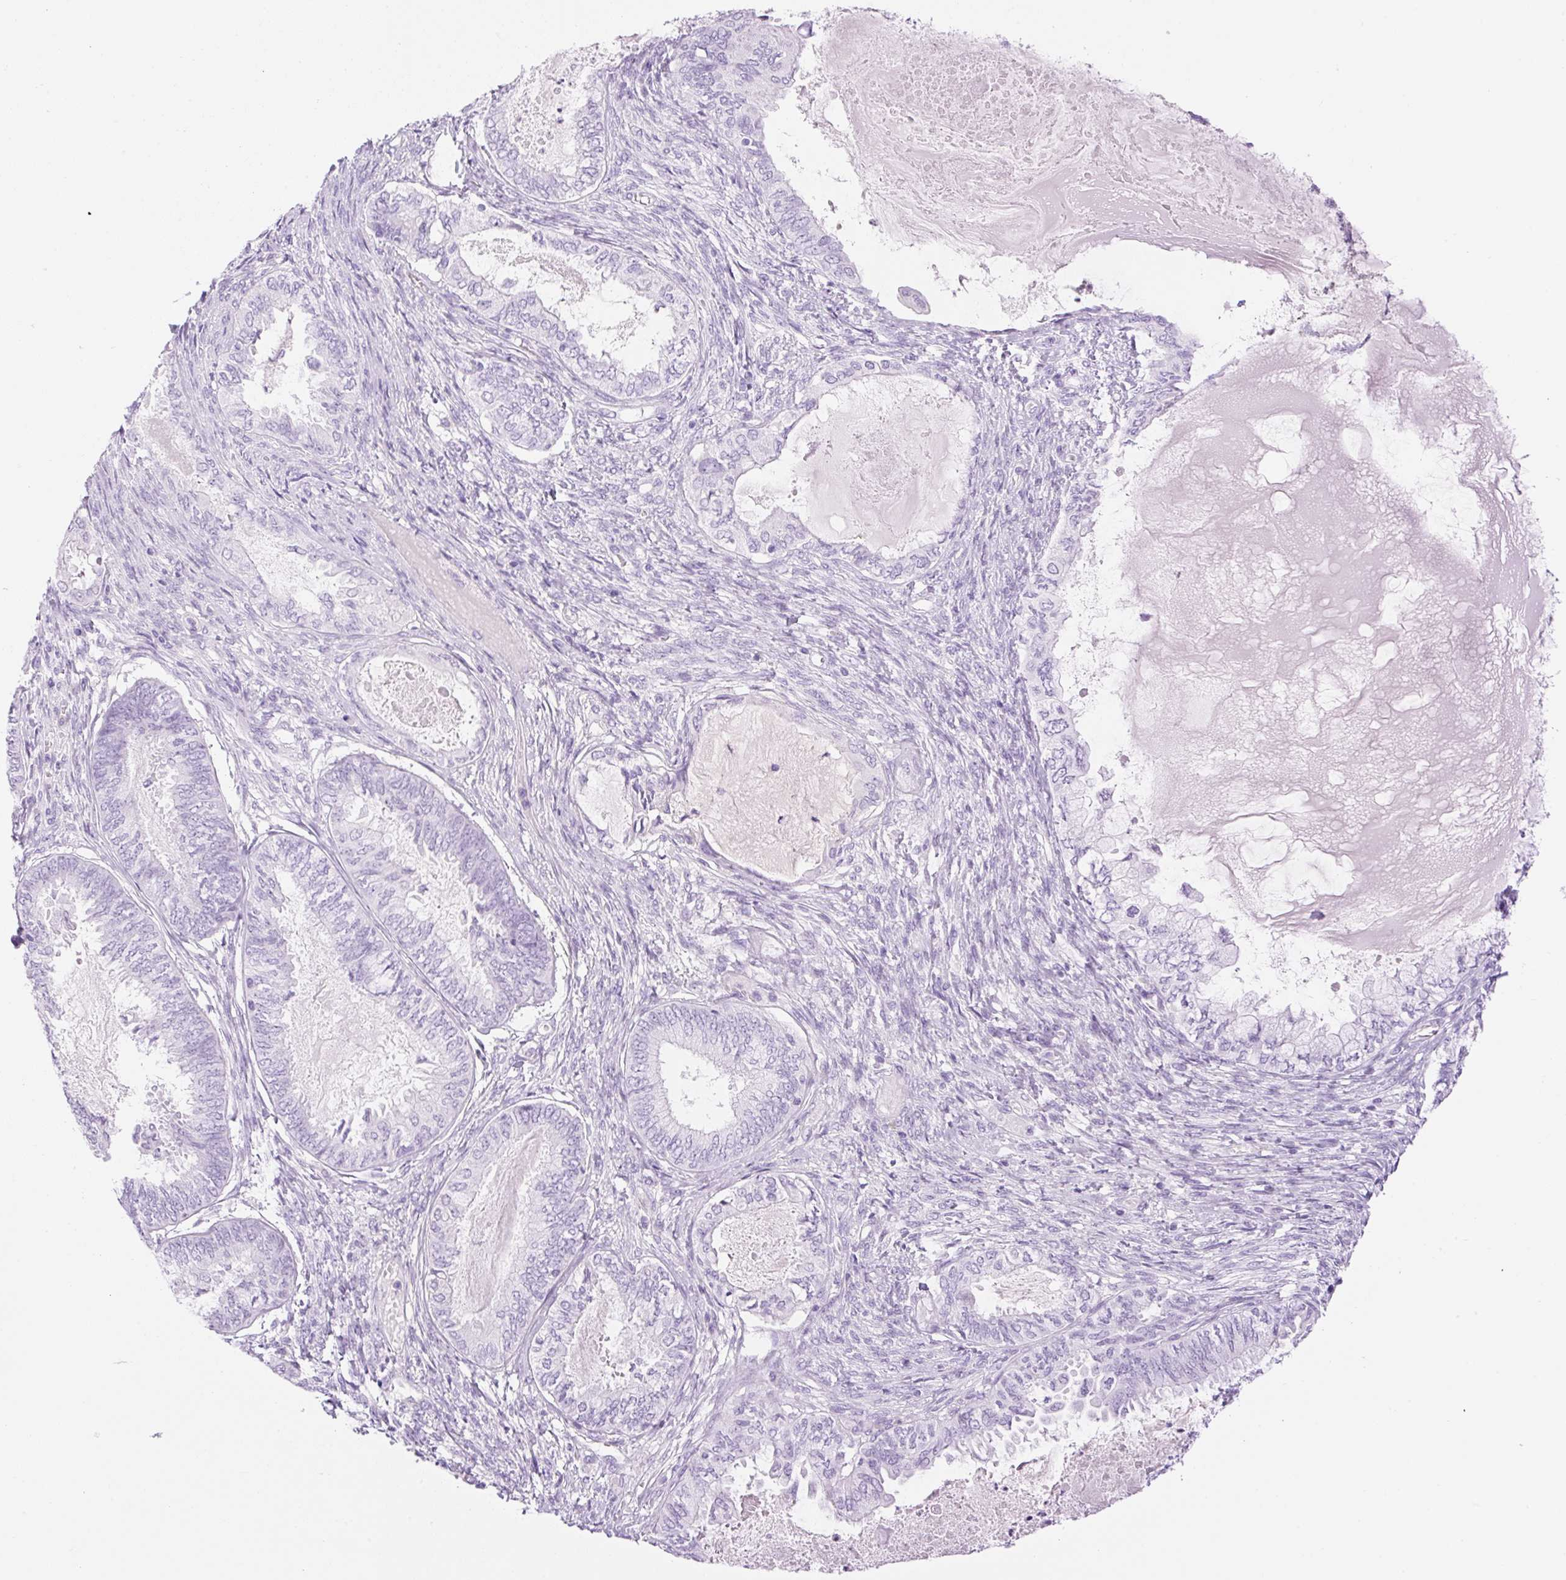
{"staining": {"intensity": "negative", "quantity": "none", "location": "none"}, "tissue": "ovarian cancer", "cell_type": "Tumor cells", "image_type": "cancer", "snomed": [{"axis": "morphology", "description": "Carcinoma, endometroid"}, {"axis": "topography", "description": "Ovary"}], "caption": "A high-resolution photomicrograph shows immunohistochemistry (IHC) staining of ovarian cancer (endometroid carcinoma), which reveals no significant staining in tumor cells.", "gene": "PALM3", "patient": {"sex": "female", "age": 70}}